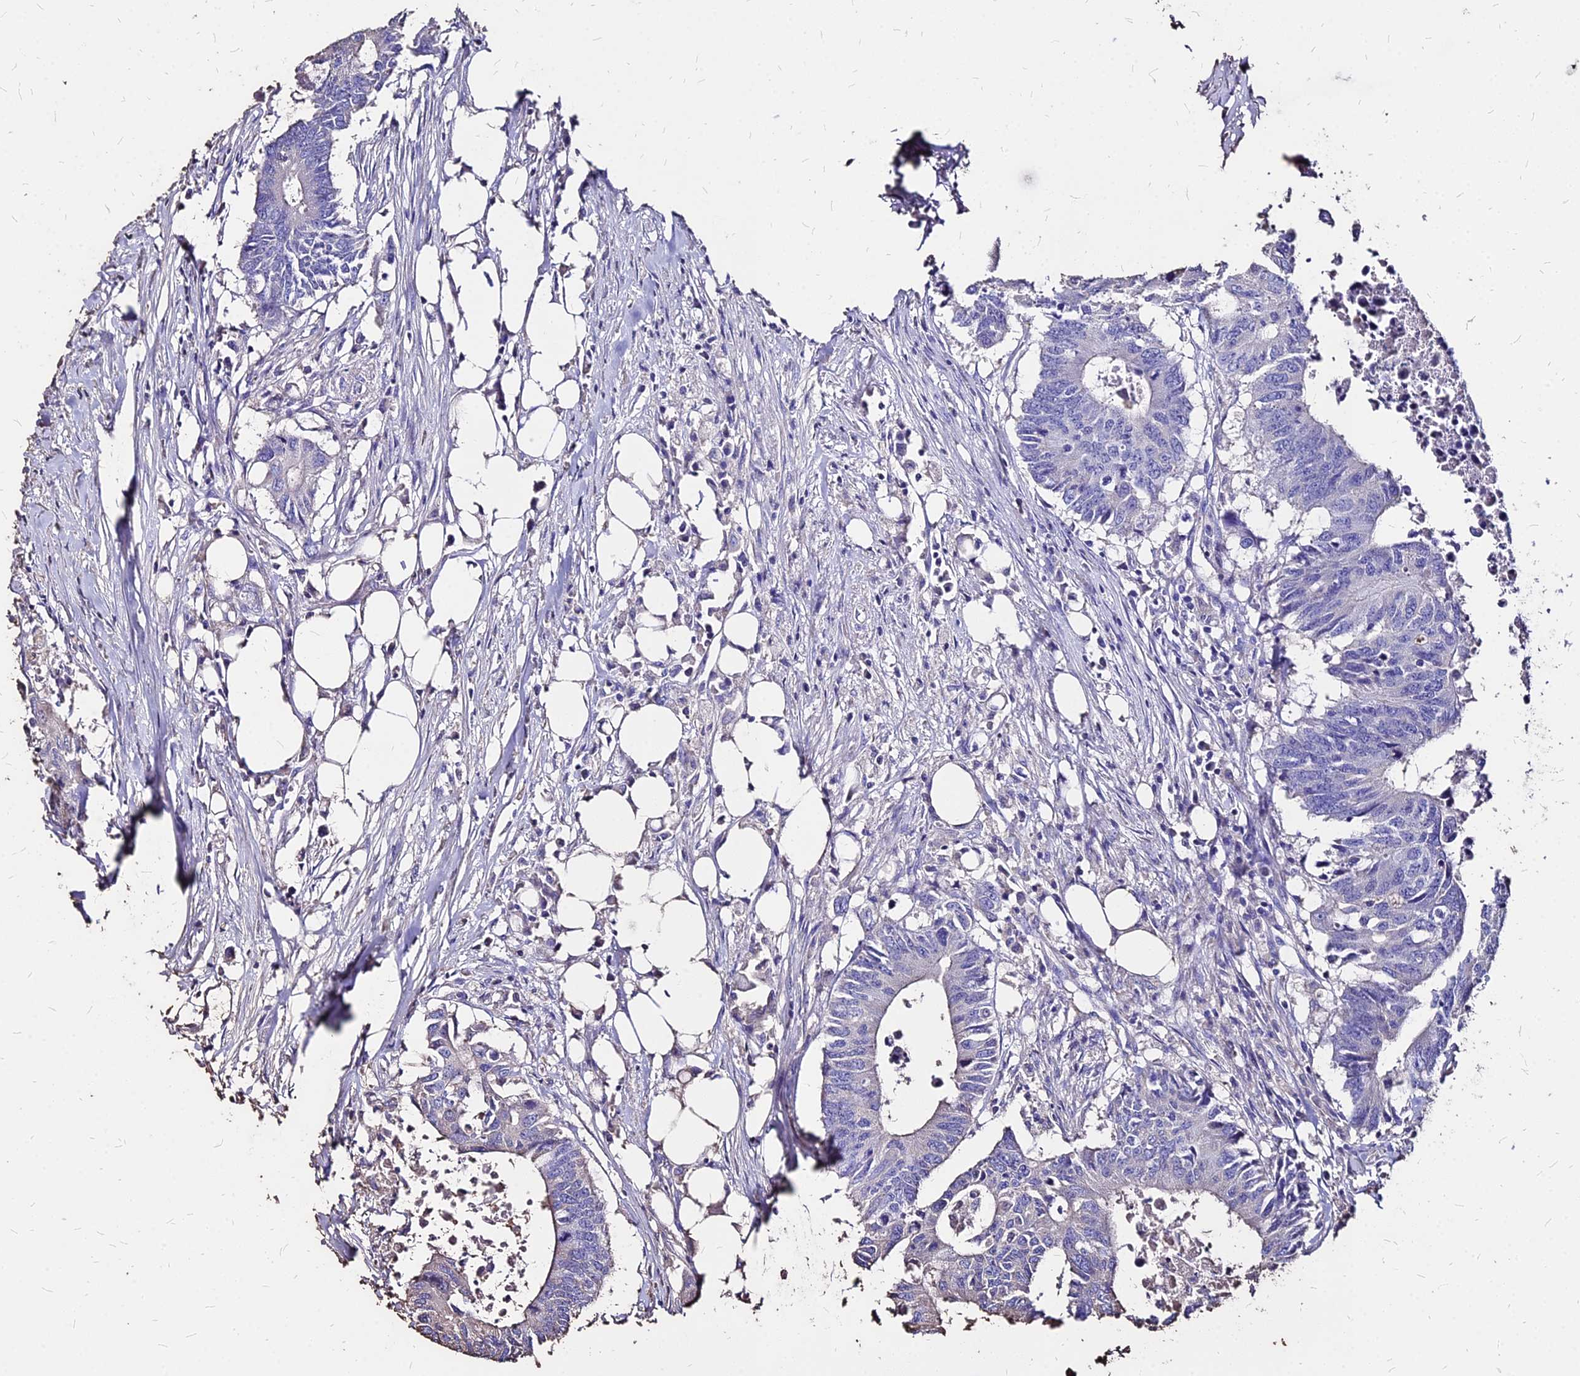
{"staining": {"intensity": "negative", "quantity": "none", "location": "none"}, "tissue": "colorectal cancer", "cell_type": "Tumor cells", "image_type": "cancer", "snomed": [{"axis": "morphology", "description": "Adenocarcinoma, NOS"}, {"axis": "topography", "description": "Colon"}], "caption": "Colorectal cancer (adenocarcinoma) was stained to show a protein in brown. There is no significant staining in tumor cells. (DAB immunohistochemistry visualized using brightfield microscopy, high magnification).", "gene": "NME5", "patient": {"sex": "male", "age": 71}}